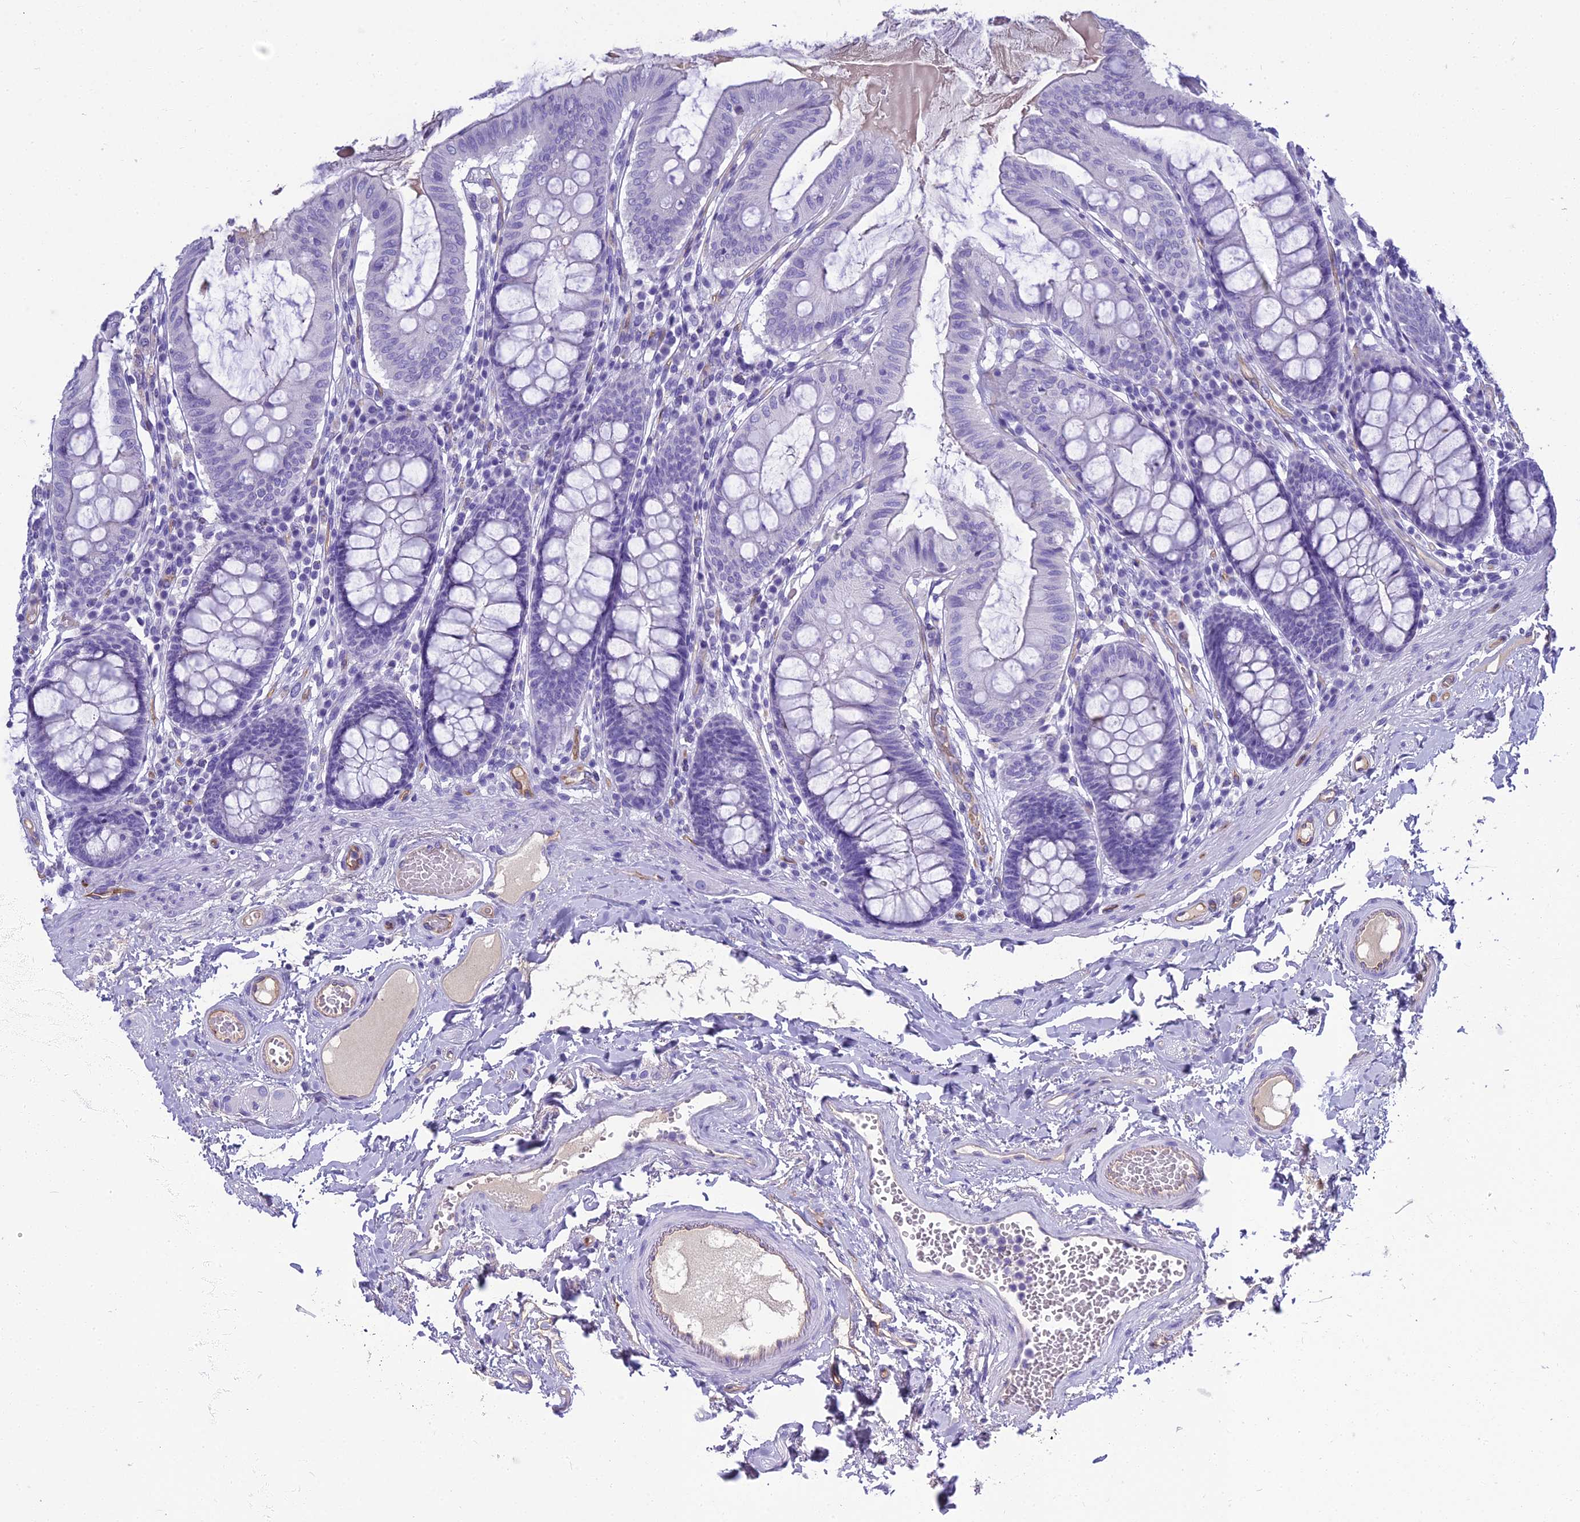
{"staining": {"intensity": "negative", "quantity": "none", "location": "none"}, "tissue": "colon", "cell_type": "Endothelial cells", "image_type": "normal", "snomed": [{"axis": "morphology", "description": "Normal tissue, NOS"}, {"axis": "topography", "description": "Colon"}], "caption": "IHC photomicrograph of benign human colon stained for a protein (brown), which demonstrates no expression in endothelial cells. Nuclei are stained in blue.", "gene": "NINJ1", "patient": {"sex": "male", "age": 84}}